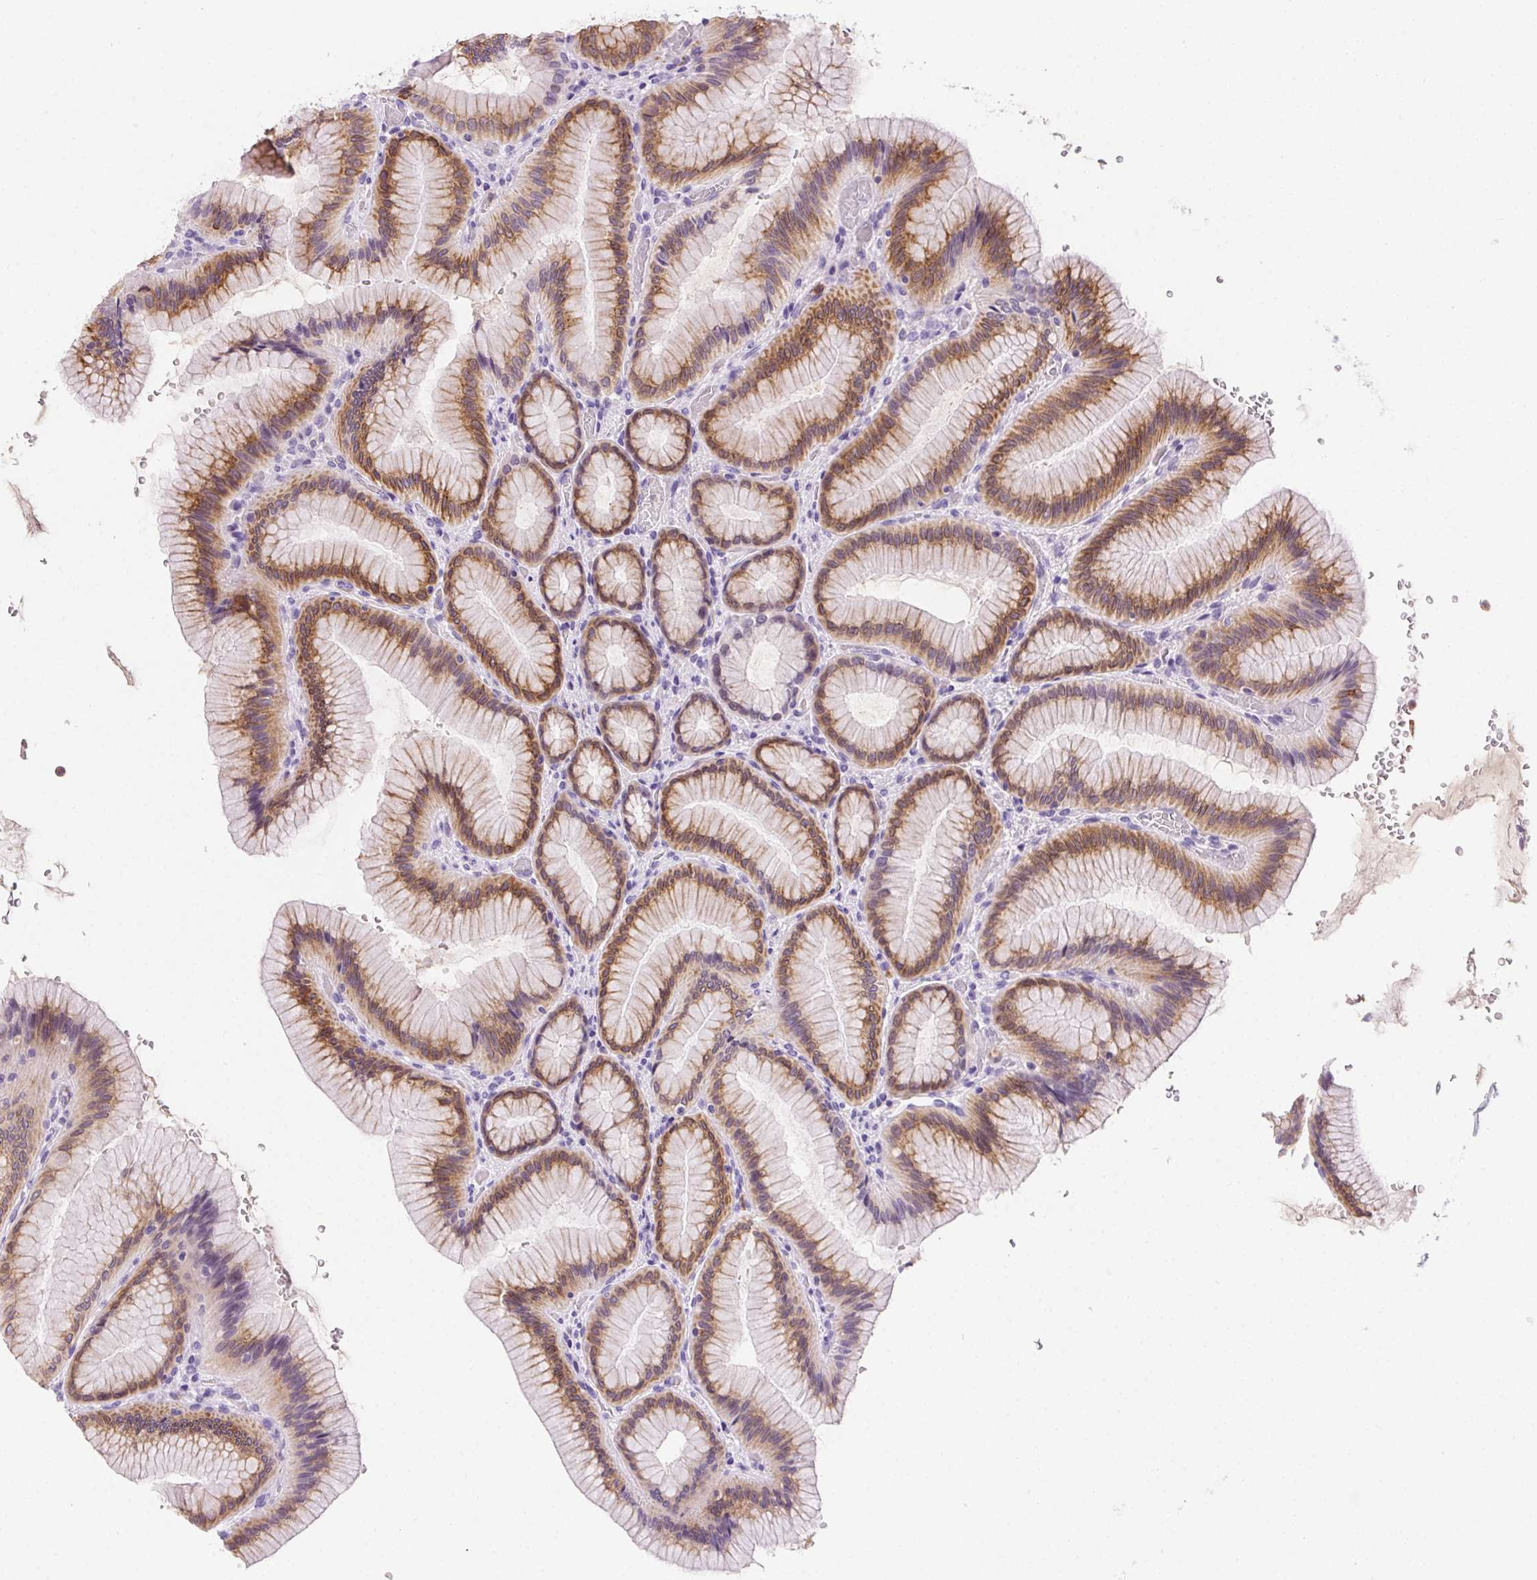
{"staining": {"intensity": "moderate", "quantity": "25%-75%", "location": "cytoplasmic/membranous"}, "tissue": "stomach", "cell_type": "Glandular cells", "image_type": "normal", "snomed": [{"axis": "morphology", "description": "Normal tissue, NOS"}, {"axis": "morphology", "description": "Adenocarcinoma, NOS"}, {"axis": "morphology", "description": "Adenocarcinoma, High grade"}, {"axis": "topography", "description": "Stomach, upper"}, {"axis": "topography", "description": "Stomach"}], "caption": "Benign stomach reveals moderate cytoplasmic/membranous staining in about 25%-75% of glandular cells, visualized by immunohistochemistry.", "gene": "SSTR4", "patient": {"sex": "female", "age": 65}}